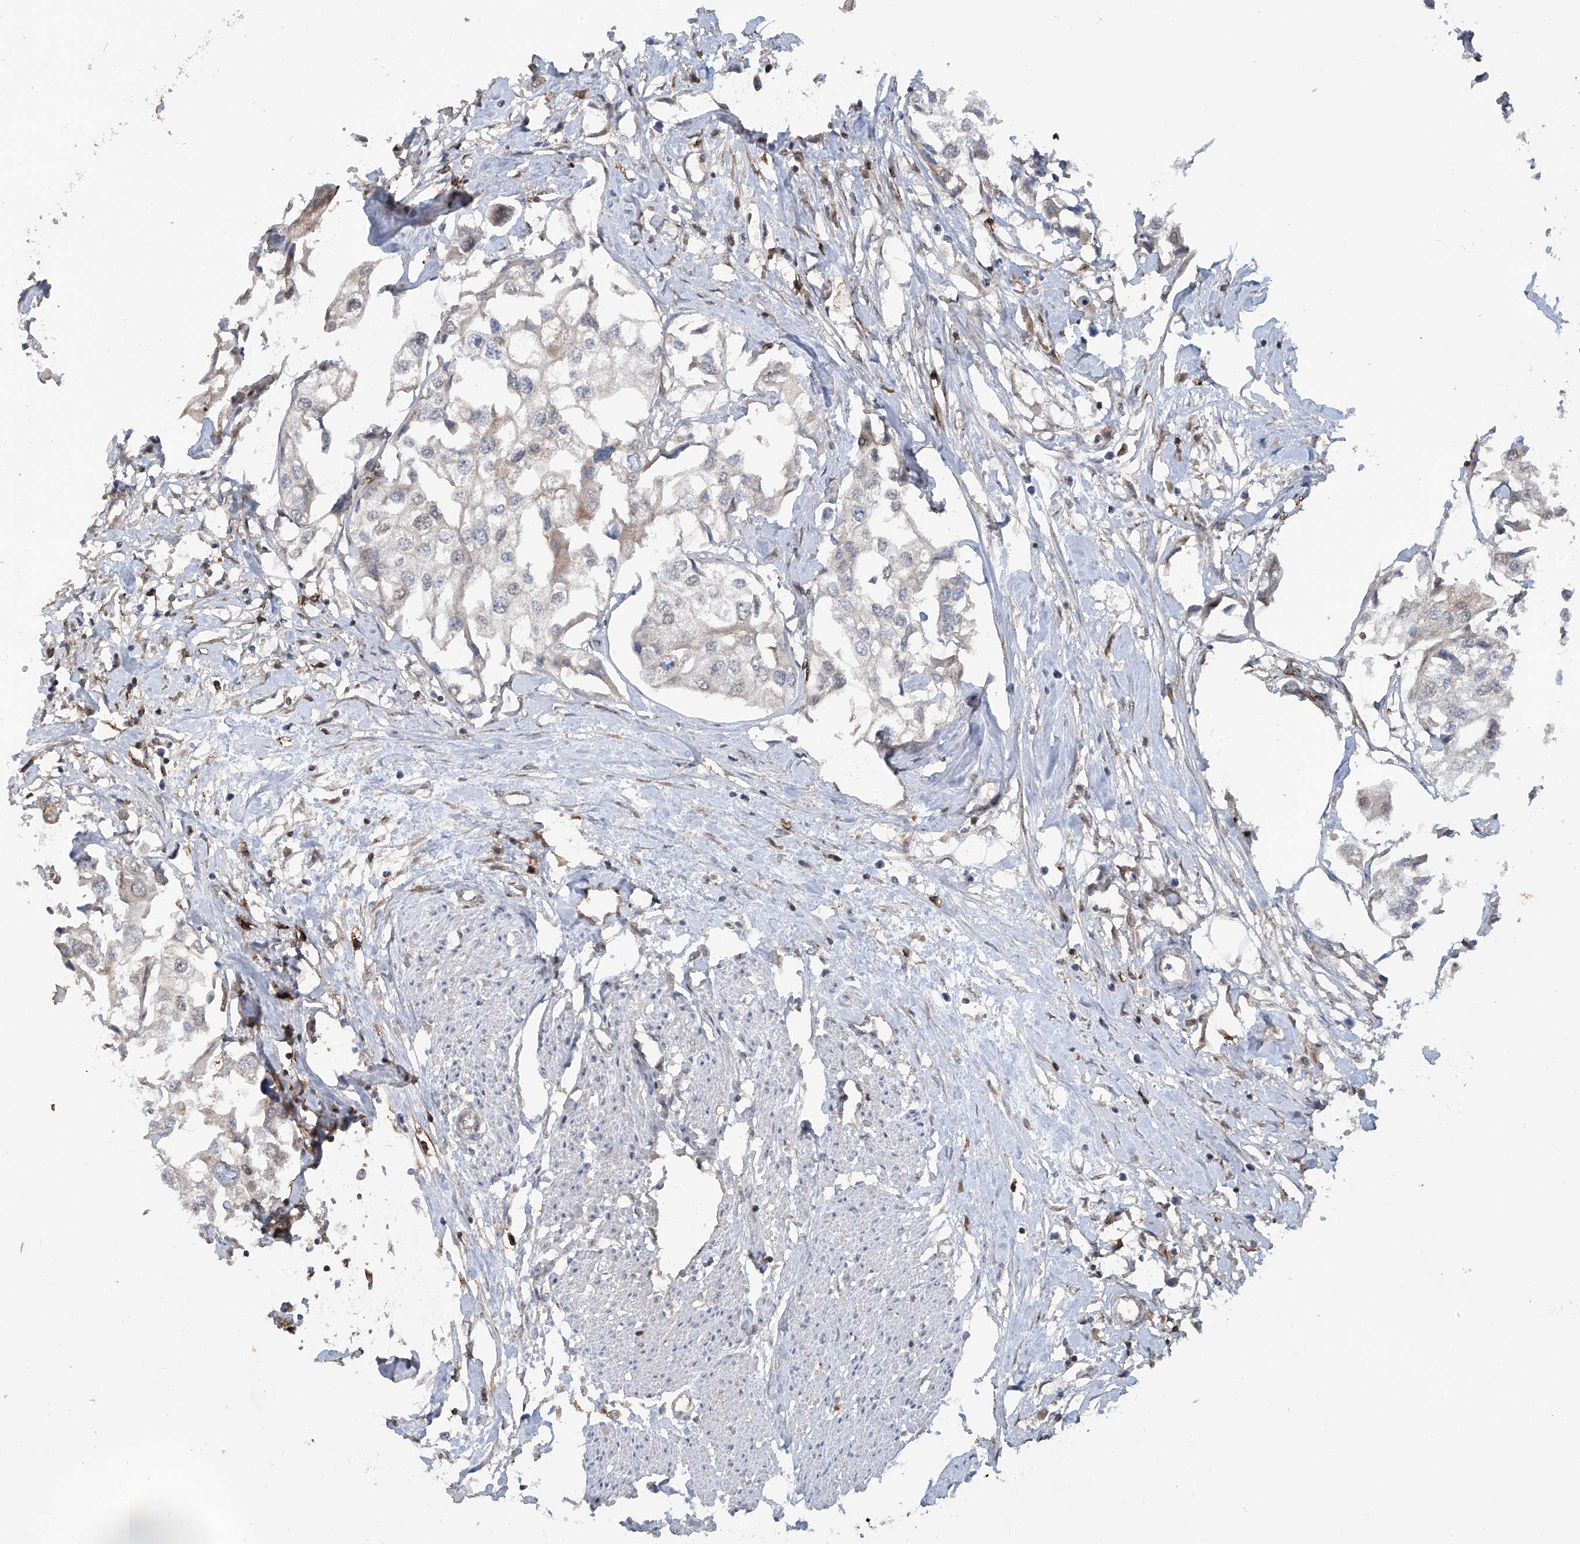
{"staining": {"intensity": "weak", "quantity": "25%-75%", "location": "nuclear"}, "tissue": "urothelial cancer", "cell_type": "Tumor cells", "image_type": "cancer", "snomed": [{"axis": "morphology", "description": "Urothelial carcinoma, High grade"}, {"axis": "topography", "description": "Urinary bladder"}], "caption": "About 25%-75% of tumor cells in human urothelial carcinoma (high-grade) reveal weak nuclear protein staining as visualized by brown immunohistochemical staining.", "gene": "LAGE3", "patient": {"sex": "male", "age": 64}}